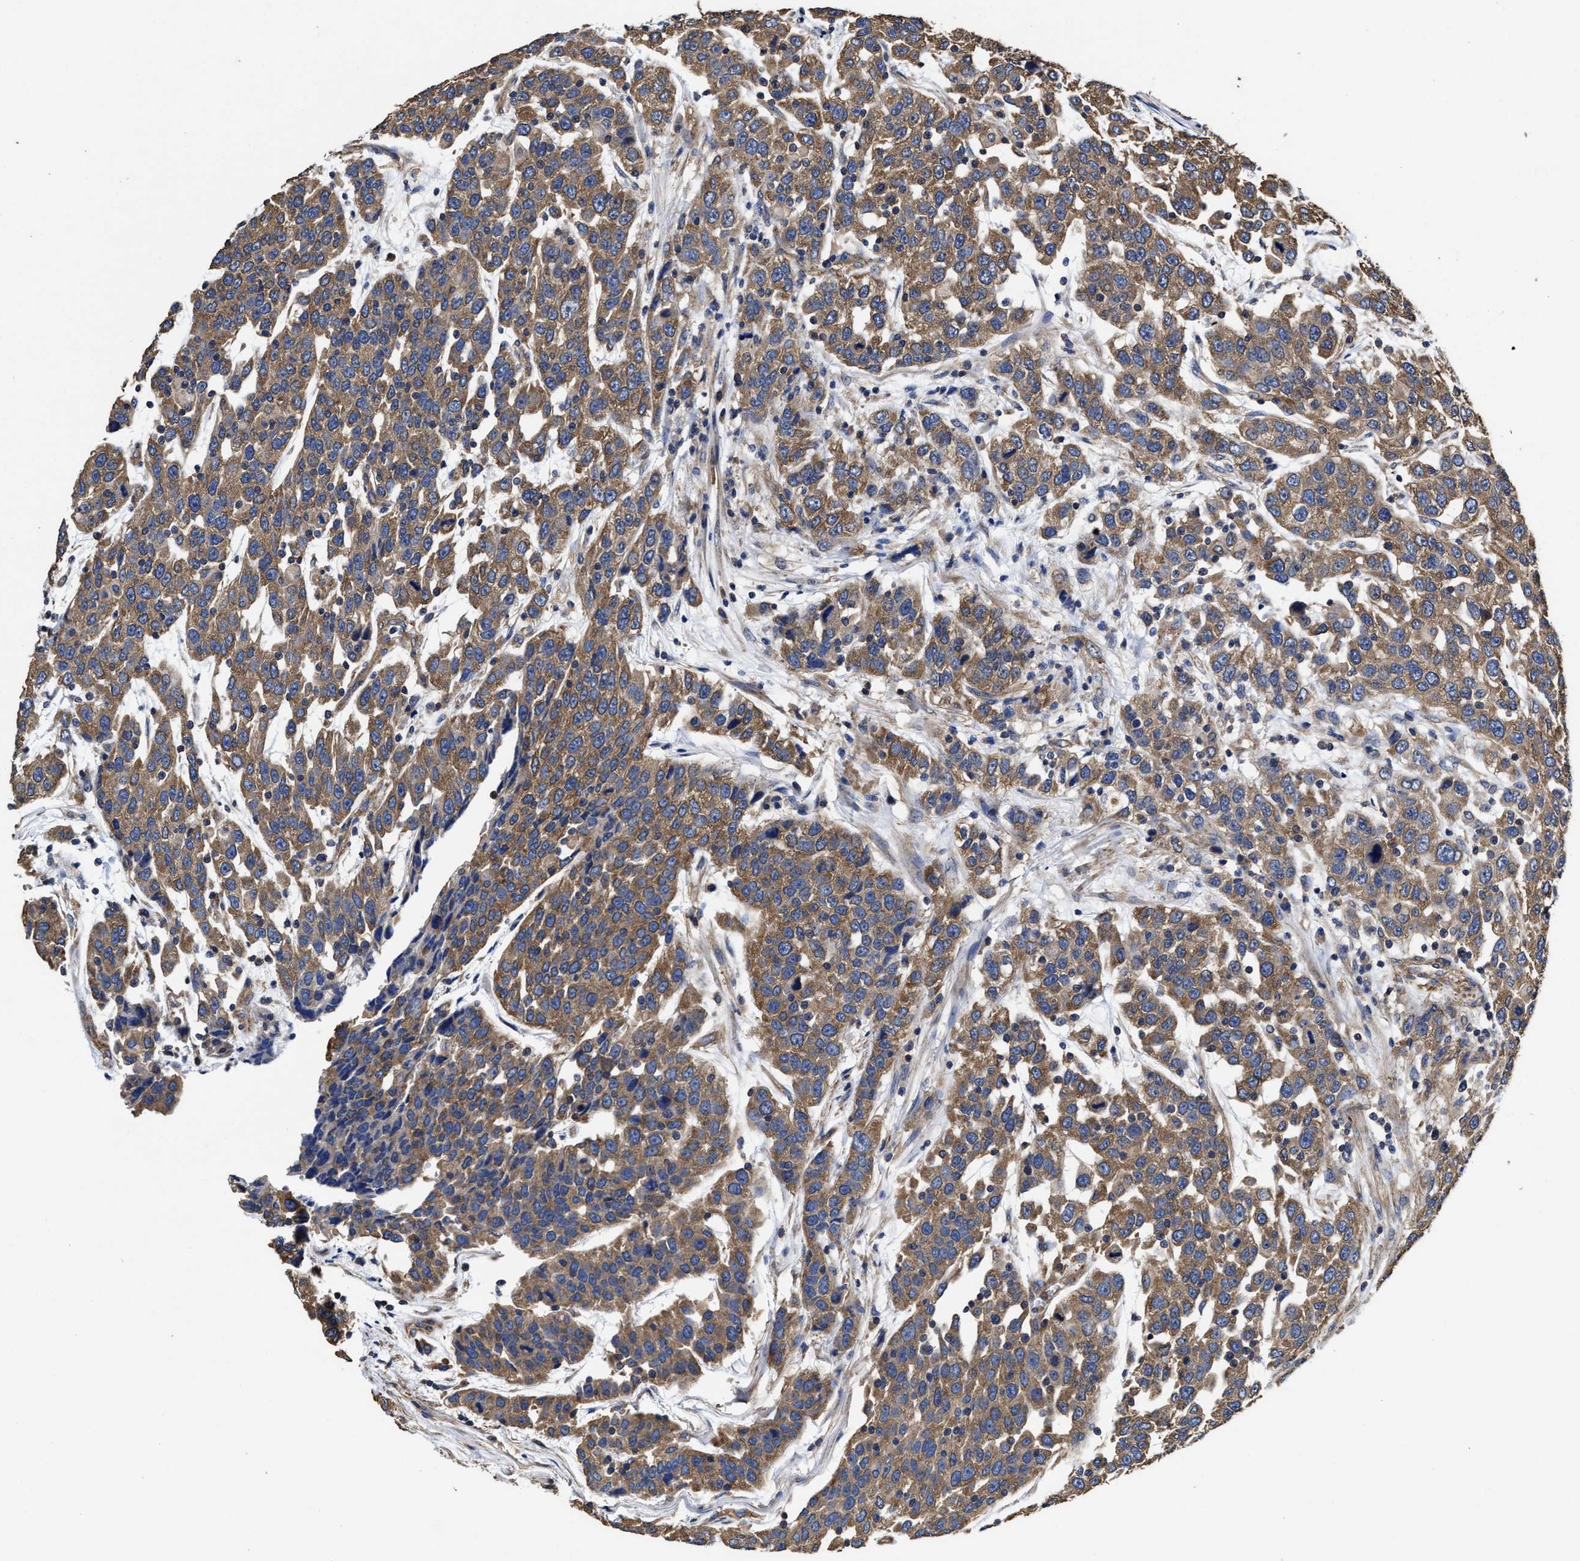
{"staining": {"intensity": "moderate", "quantity": ">75%", "location": "cytoplasmic/membranous"}, "tissue": "urothelial cancer", "cell_type": "Tumor cells", "image_type": "cancer", "snomed": [{"axis": "morphology", "description": "Urothelial carcinoma, High grade"}, {"axis": "topography", "description": "Urinary bladder"}], "caption": "Immunohistochemical staining of urothelial cancer exhibits medium levels of moderate cytoplasmic/membranous protein expression in about >75% of tumor cells.", "gene": "SFXN4", "patient": {"sex": "female", "age": 80}}